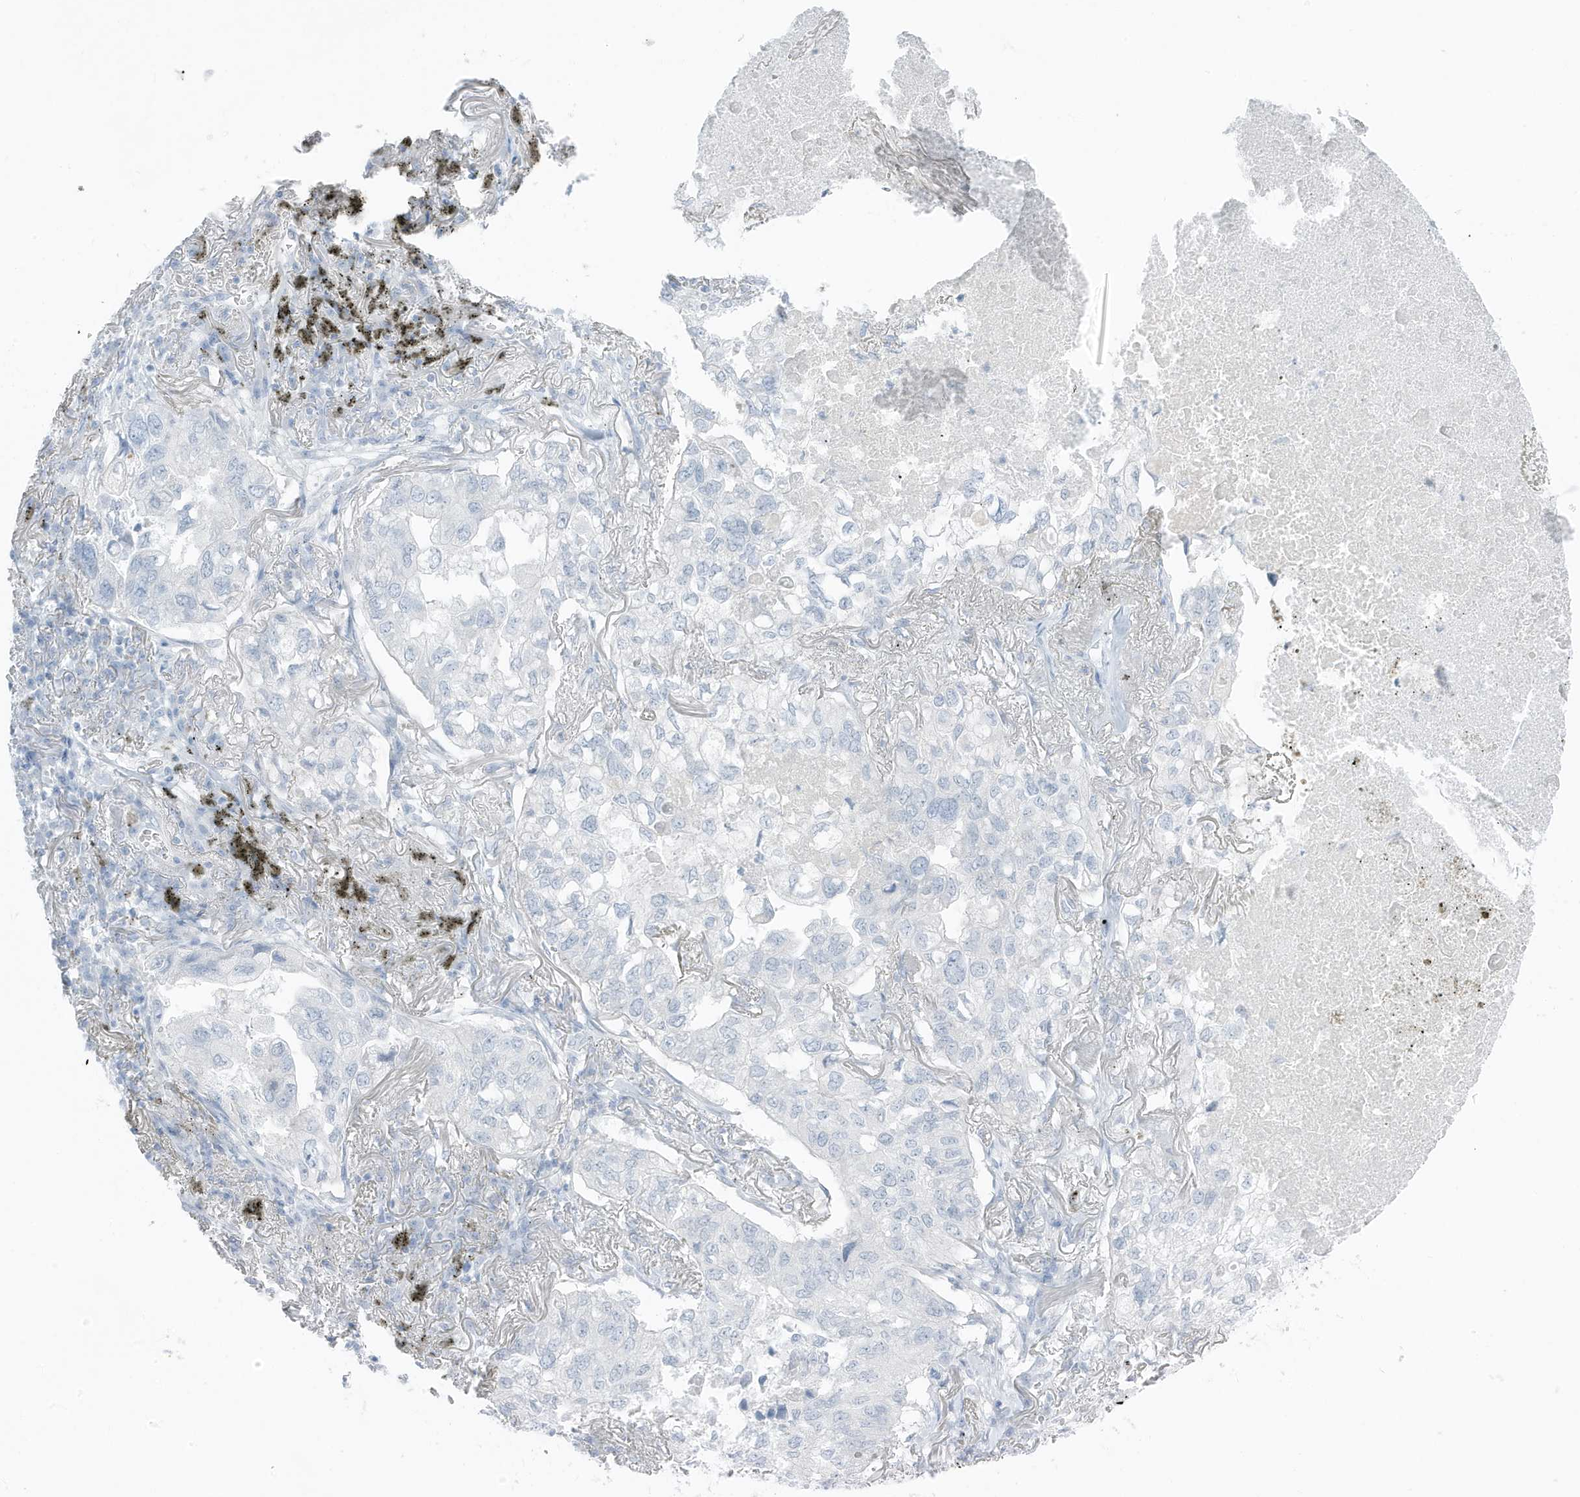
{"staining": {"intensity": "negative", "quantity": "none", "location": "none"}, "tissue": "lung cancer", "cell_type": "Tumor cells", "image_type": "cancer", "snomed": [{"axis": "morphology", "description": "Adenocarcinoma, NOS"}, {"axis": "topography", "description": "Lung"}], "caption": "Human lung cancer stained for a protein using immunohistochemistry reveals no expression in tumor cells.", "gene": "ZFP64", "patient": {"sex": "male", "age": 65}}